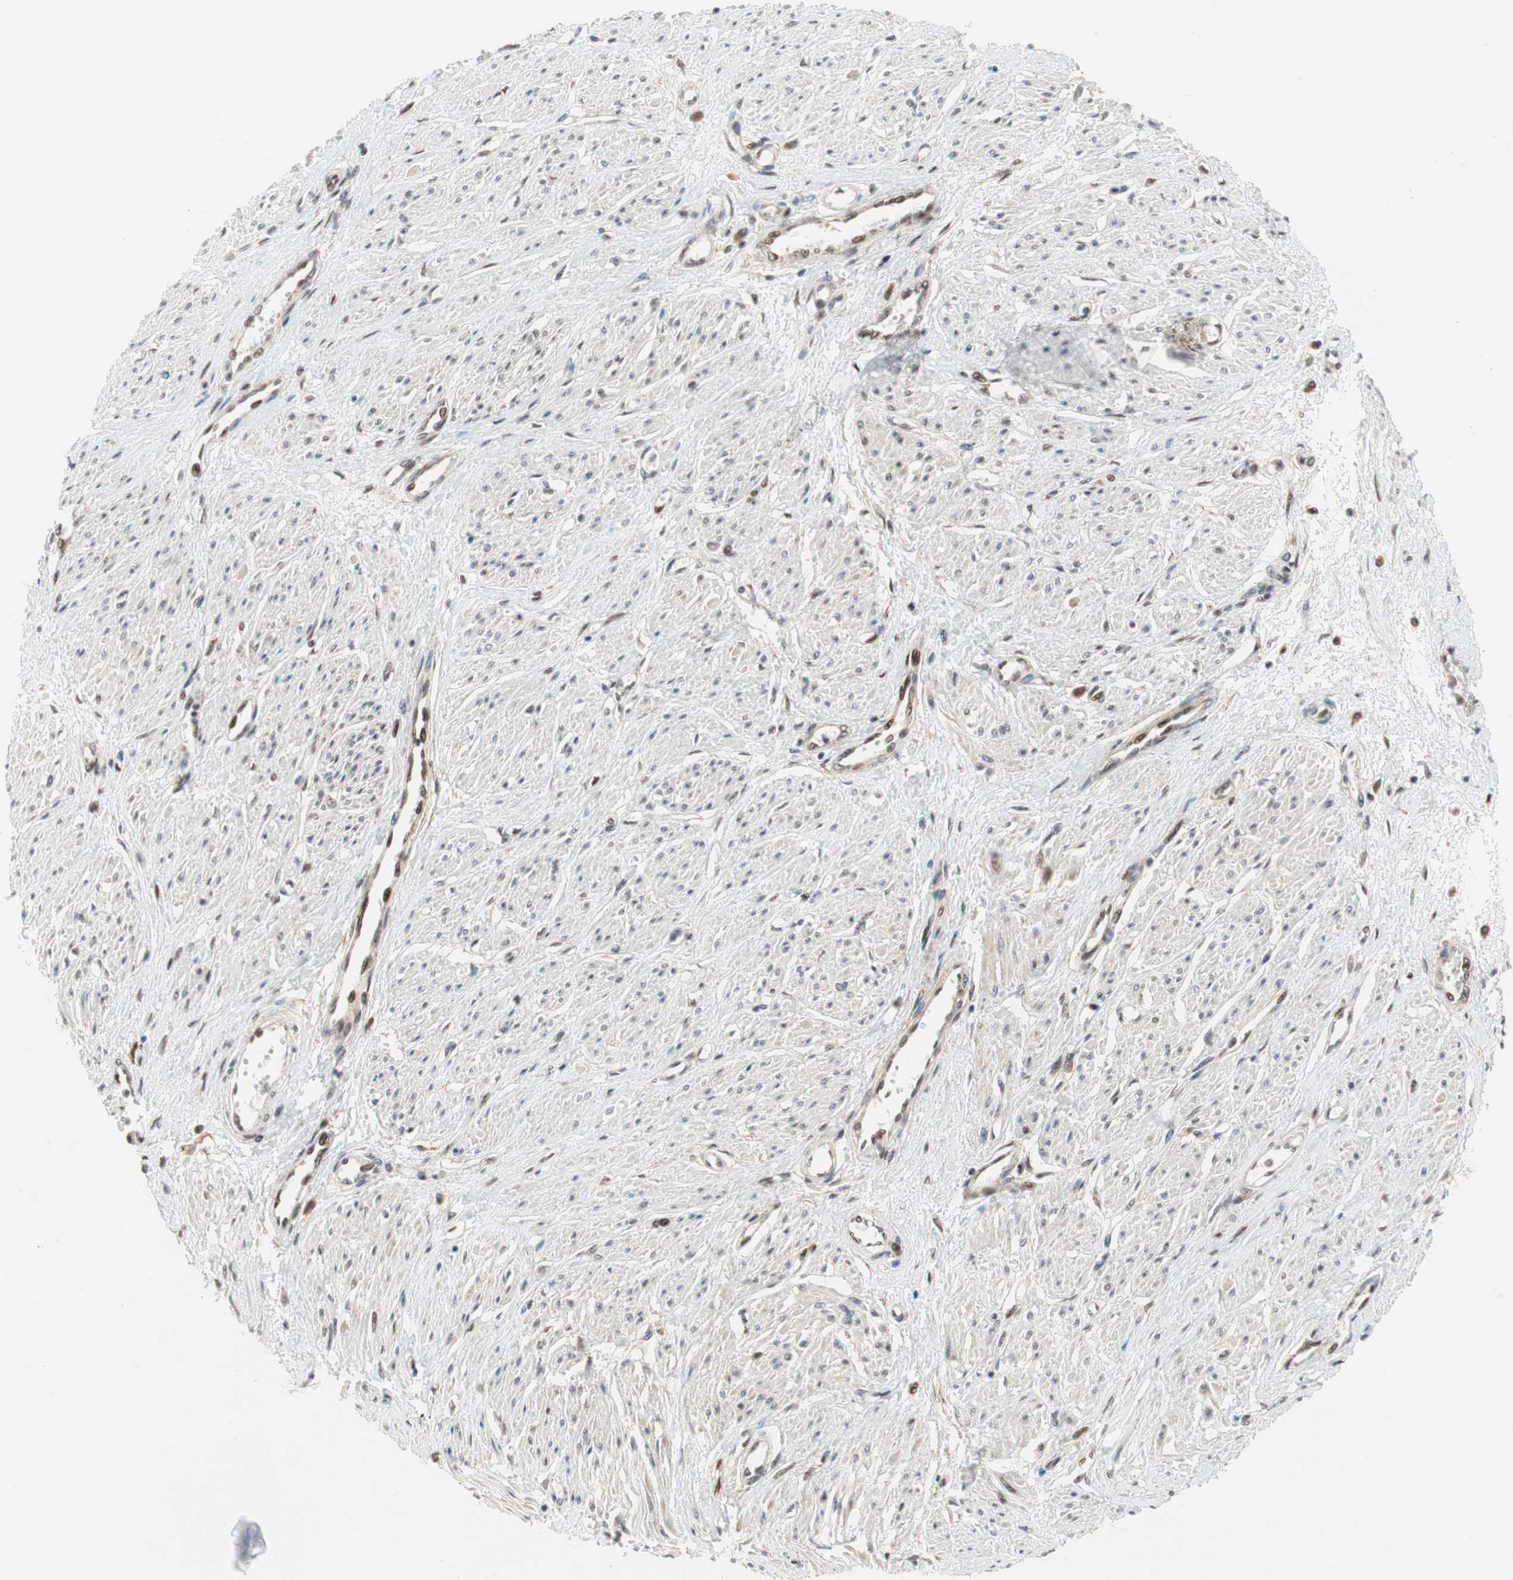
{"staining": {"intensity": "weak", "quantity": "25%-75%", "location": "nuclear"}, "tissue": "smooth muscle", "cell_type": "Smooth muscle cells", "image_type": "normal", "snomed": [{"axis": "morphology", "description": "Normal tissue, NOS"}, {"axis": "topography", "description": "Smooth muscle"}, {"axis": "topography", "description": "Uterus"}], "caption": "The micrograph reveals immunohistochemical staining of benign smooth muscle. There is weak nuclear positivity is identified in about 25%-75% of smooth muscle cells.", "gene": "TCF12", "patient": {"sex": "female", "age": 39}}